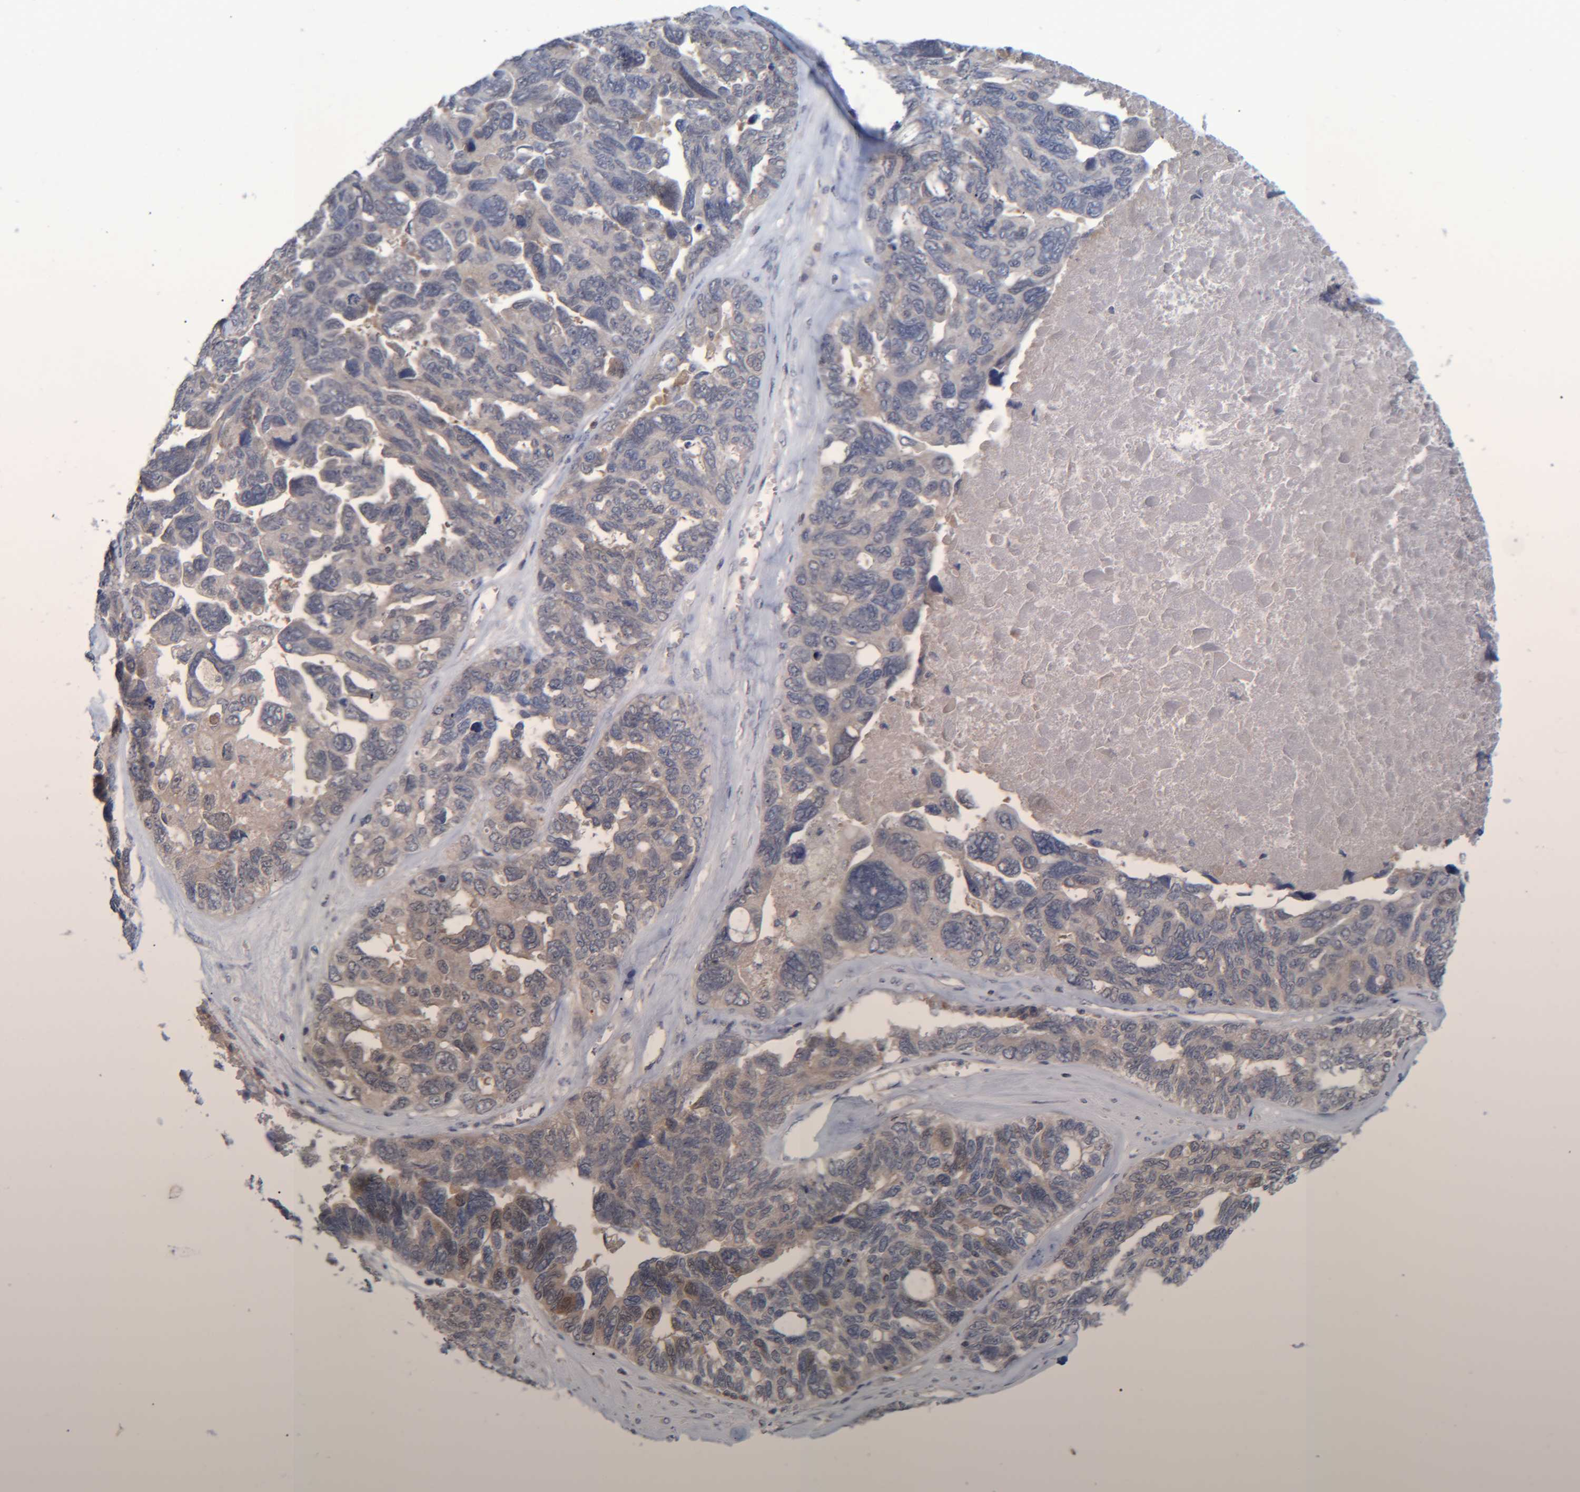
{"staining": {"intensity": "weak", "quantity": "<25%", "location": "cytoplasmic/membranous"}, "tissue": "ovarian cancer", "cell_type": "Tumor cells", "image_type": "cancer", "snomed": [{"axis": "morphology", "description": "Cystadenocarcinoma, serous, NOS"}, {"axis": "topography", "description": "Ovary"}], "caption": "Protein analysis of ovarian cancer shows no significant staining in tumor cells.", "gene": "PCYT2", "patient": {"sex": "female", "age": 79}}